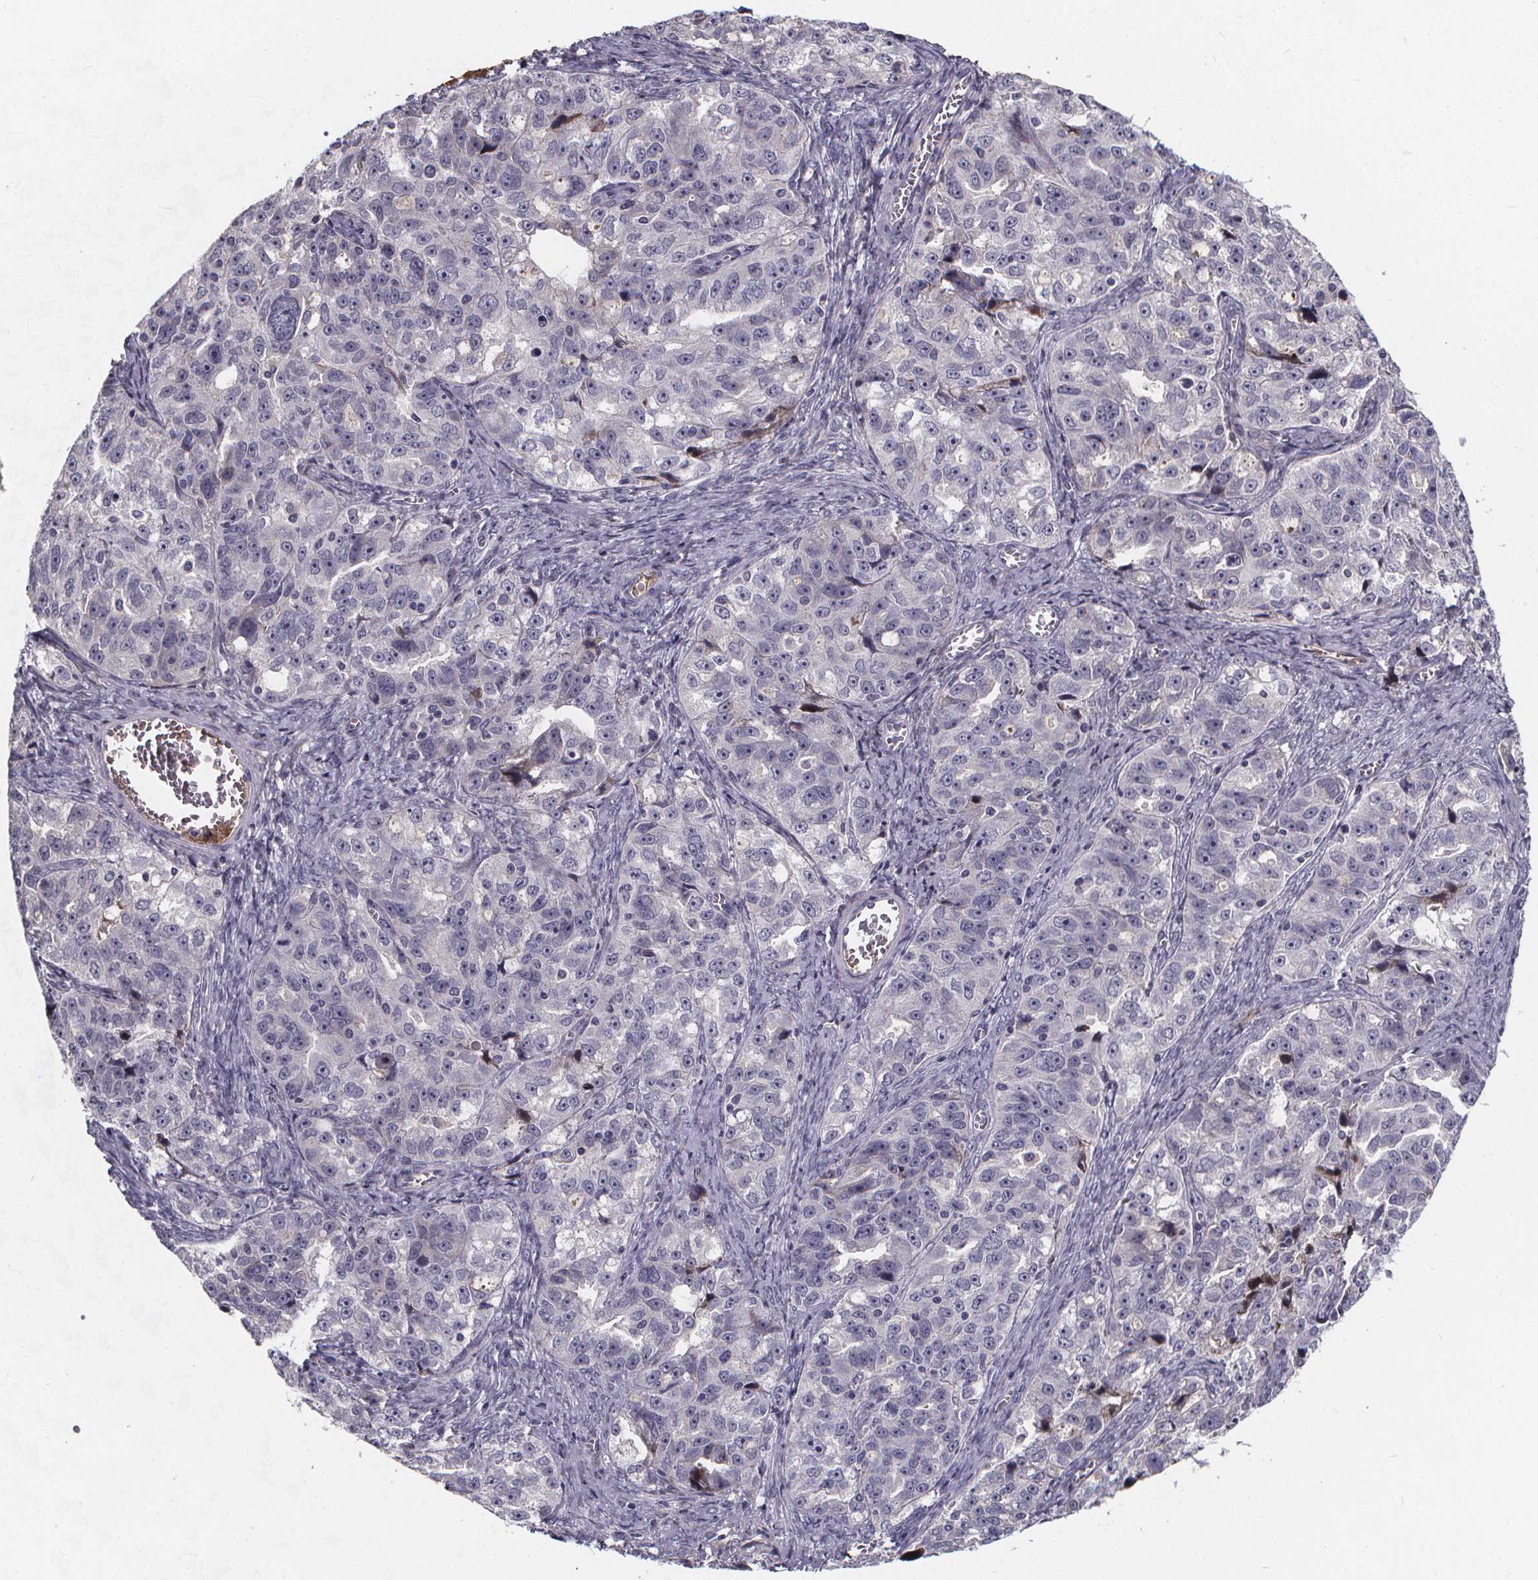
{"staining": {"intensity": "negative", "quantity": "none", "location": "none"}, "tissue": "ovarian cancer", "cell_type": "Tumor cells", "image_type": "cancer", "snomed": [{"axis": "morphology", "description": "Cystadenocarcinoma, serous, NOS"}, {"axis": "topography", "description": "Ovary"}], "caption": "High magnification brightfield microscopy of ovarian cancer stained with DAB (3,3'-diaminobenzidine) (brown) and counterstained with hematoxylin (blue): tumor cells show no significant positivity.", "gene": "AGT", "patient": {"sex": "female", "age": 51}}